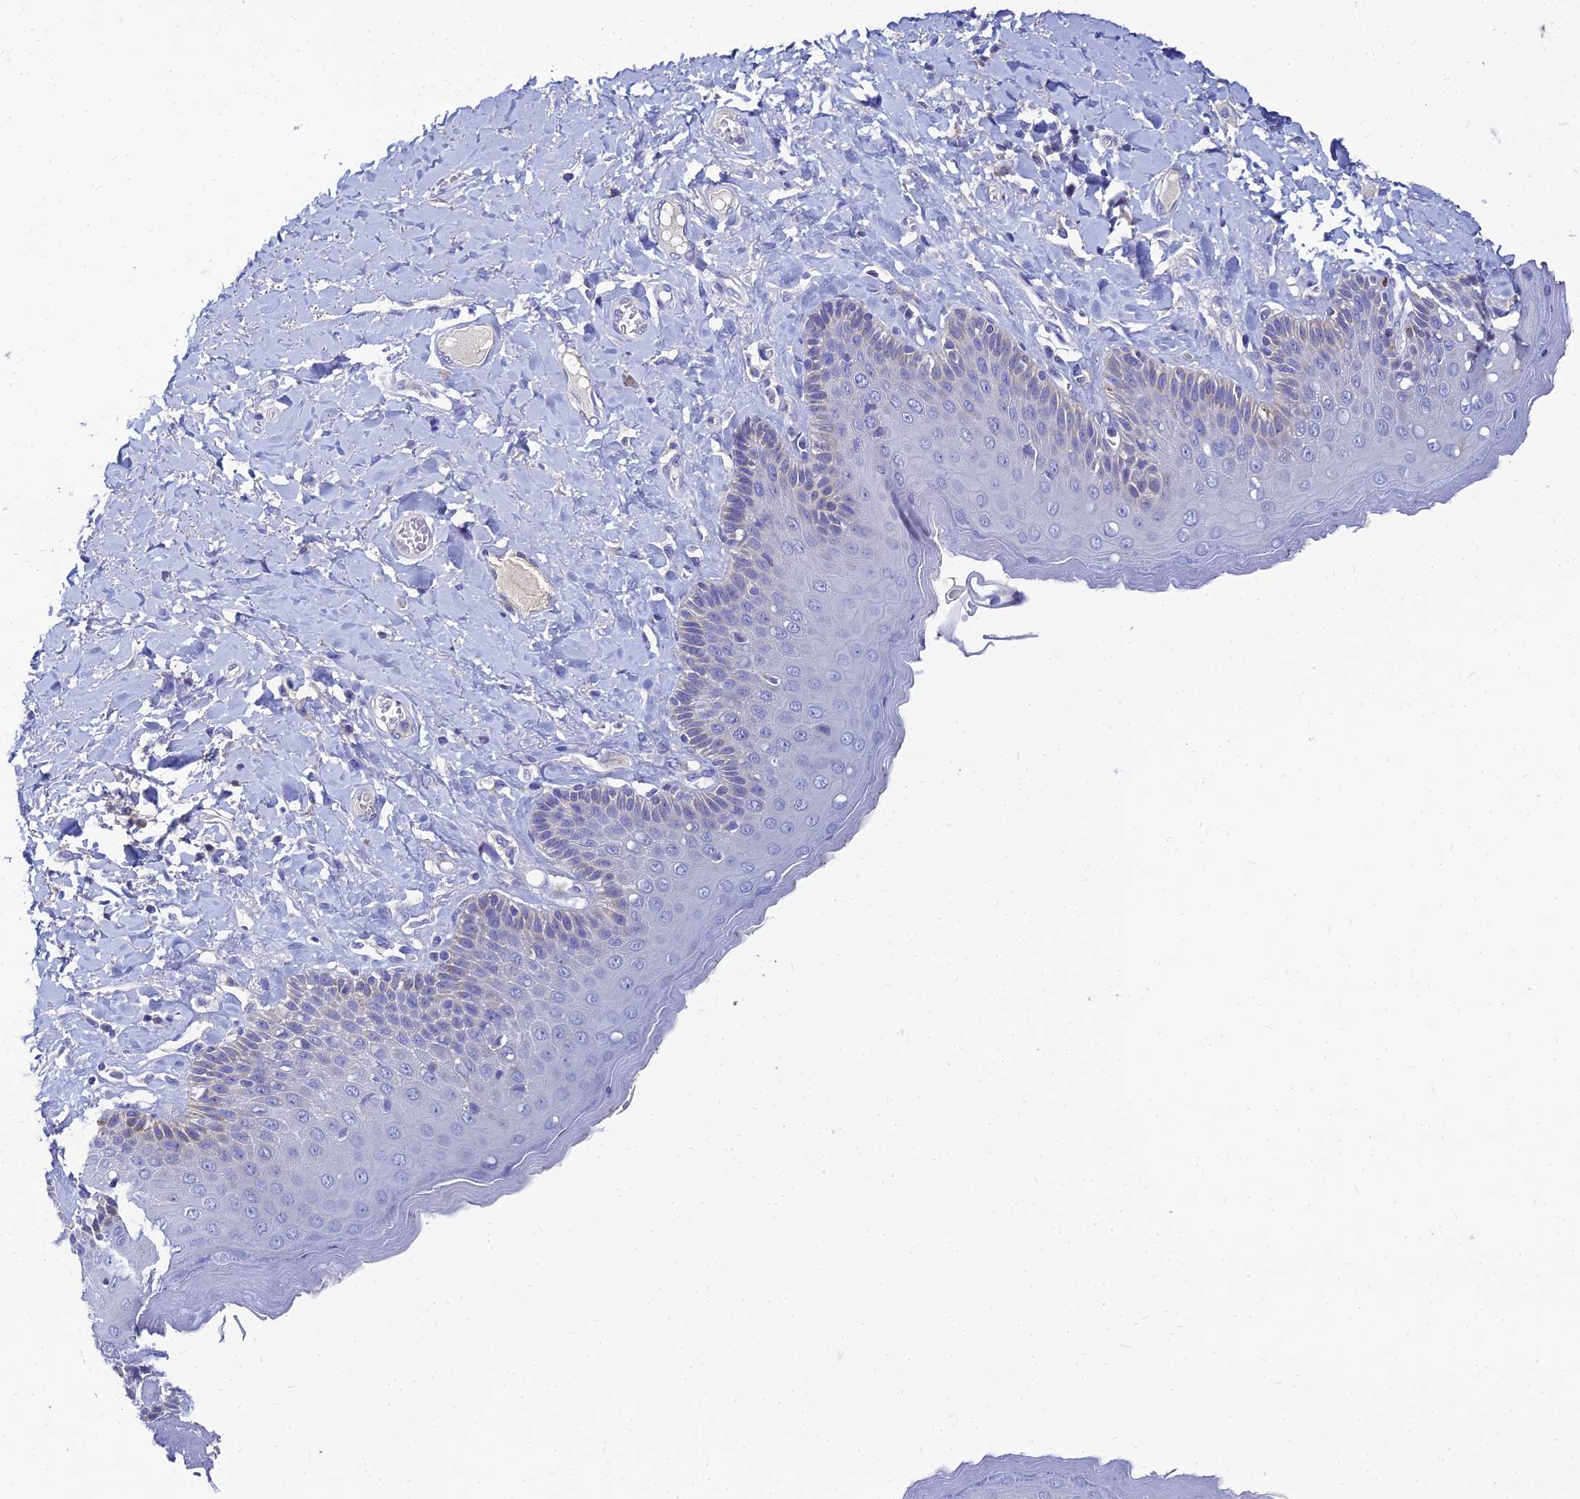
{"staining": {"intensity": "weak", "quantity": "<25%", "location": "cytoplasmic/membranous"}, "tissue": "skin", "cell_type": "Epidermal cells", "image_type": "normal", "snomed": [{"axis": "morphology", "description": "Normal tissue, NOS"}, {"axis": "topography", "description": "Anal"}], "caption": "An immunohistochemistry histopathology image of unremarkable skin is shown. There is no staining in epidermal cells of skin.", "gene": "NPY", "patient": {"sex": "male", "age": 69}}